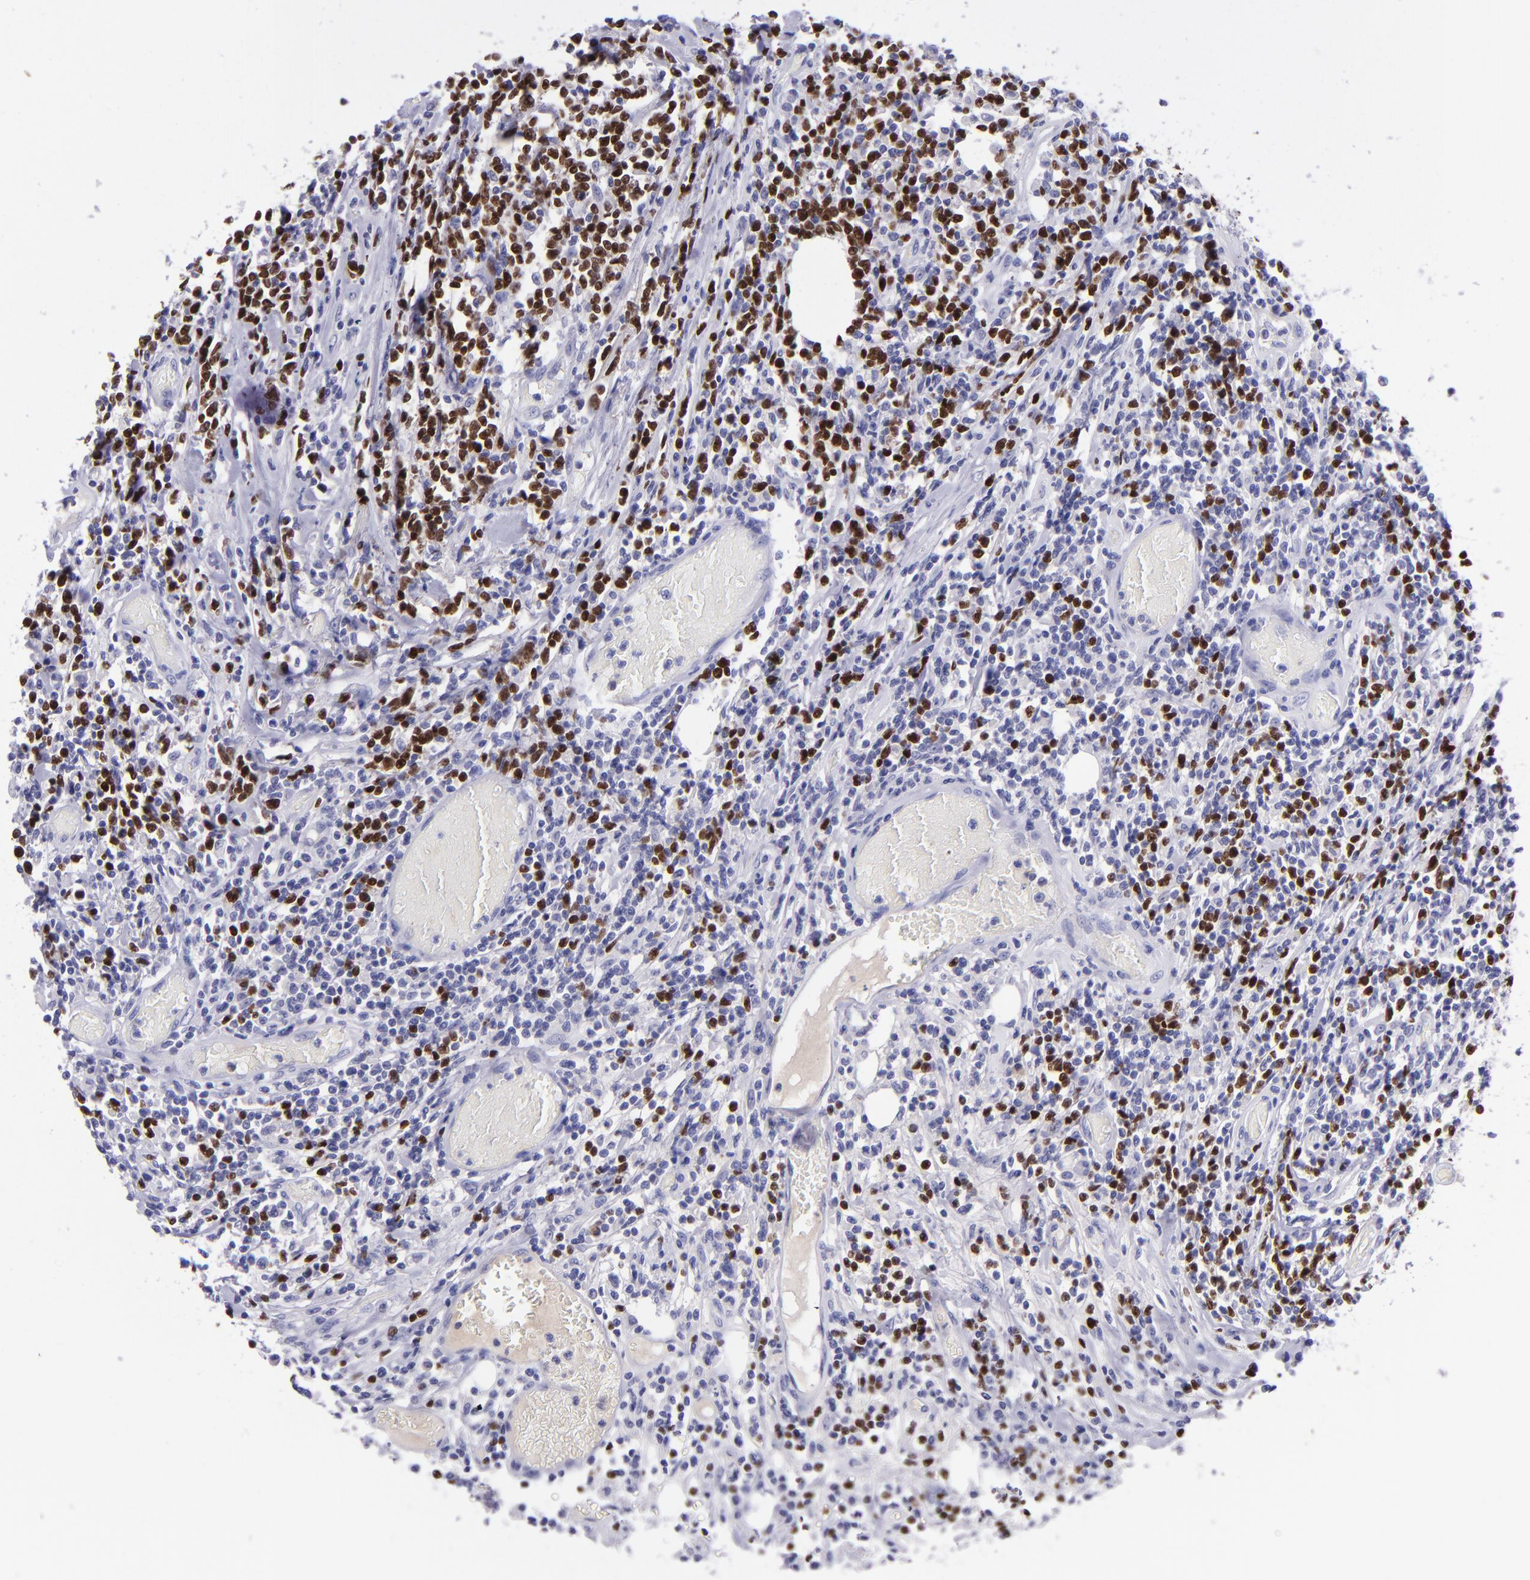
{"staining": {"intensity": "strong", "quantity": ">75%", "location": "nuclear"}, "tissue": "lymphoma", "cell_type": "Tumor cells", "image_type": "cancer", "snomed": [{"axis": "morphology", "description": "Malignant lymphoma, non-Hodgkin's type, High grade"}, {"axis": "topography", "description": "Colon"}], "caption": "High-grade malignant lymphoma, non-Hodgkin's type stained for a protein (brown) reveals strong nuclear positive expression in approximately >75% of tumor cells.", "gene": "POU2F2", "patient": {"sex": "male", "age": 82}}